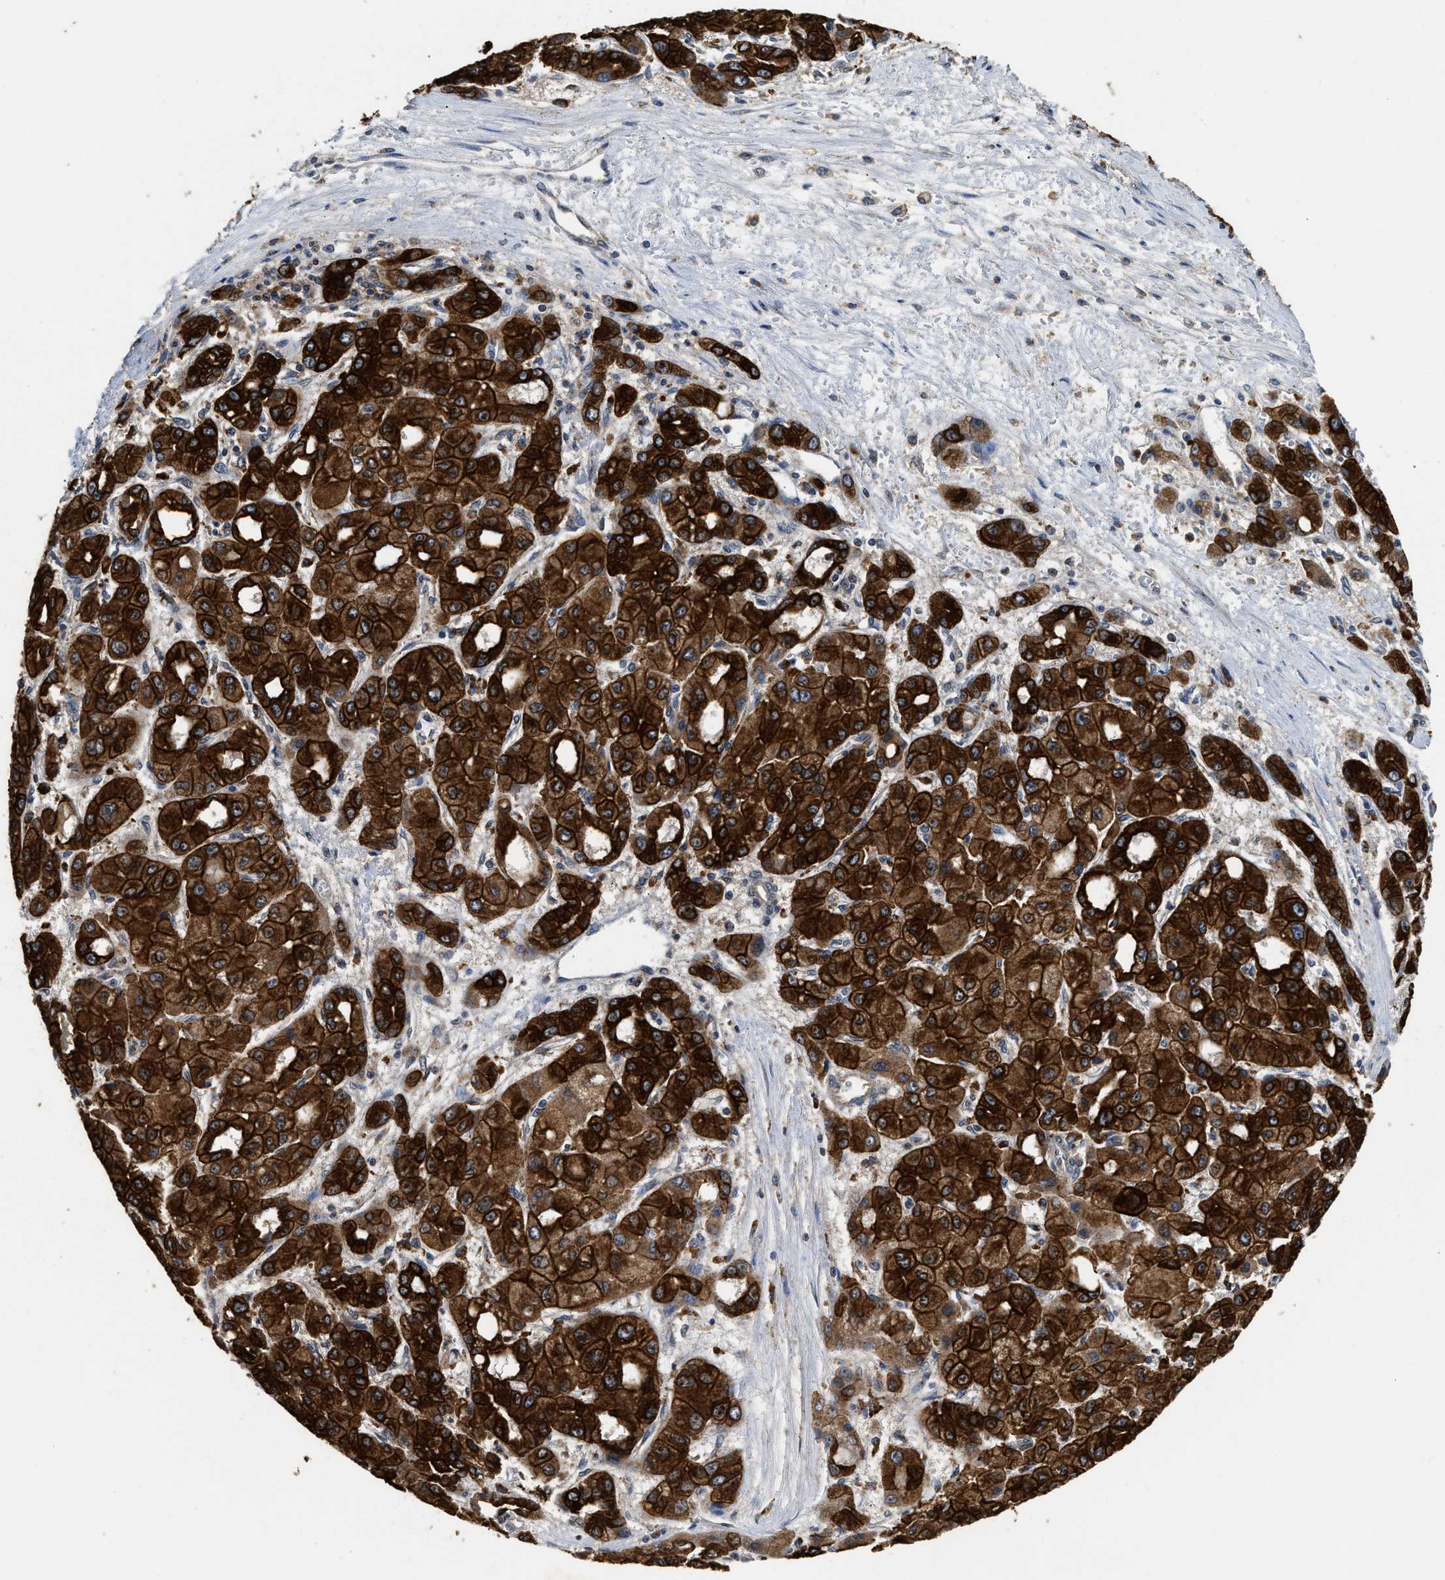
{"staining": {"intensity": "strong", "quantity": ">75%", "location": "cytoplasmic/membranous"}, "tissue": "liver cancer", "cell_type": "Tumor cells", "image_type": "cancer", "snomed": [{"axis": "morphology", "description": "Carcinoma, Hepatocellular, NOS"}, {"axis": "topography", "description": "Liver"}], "caption": "Human hepatocellular carcinoma (liver) stained with a brown dye displays strong cytoplasmic/membranous positive expression in approximately >75% of tumor cells.", "gene": "CTNNA1", "patient": {"sex": "male", "age": 55}}